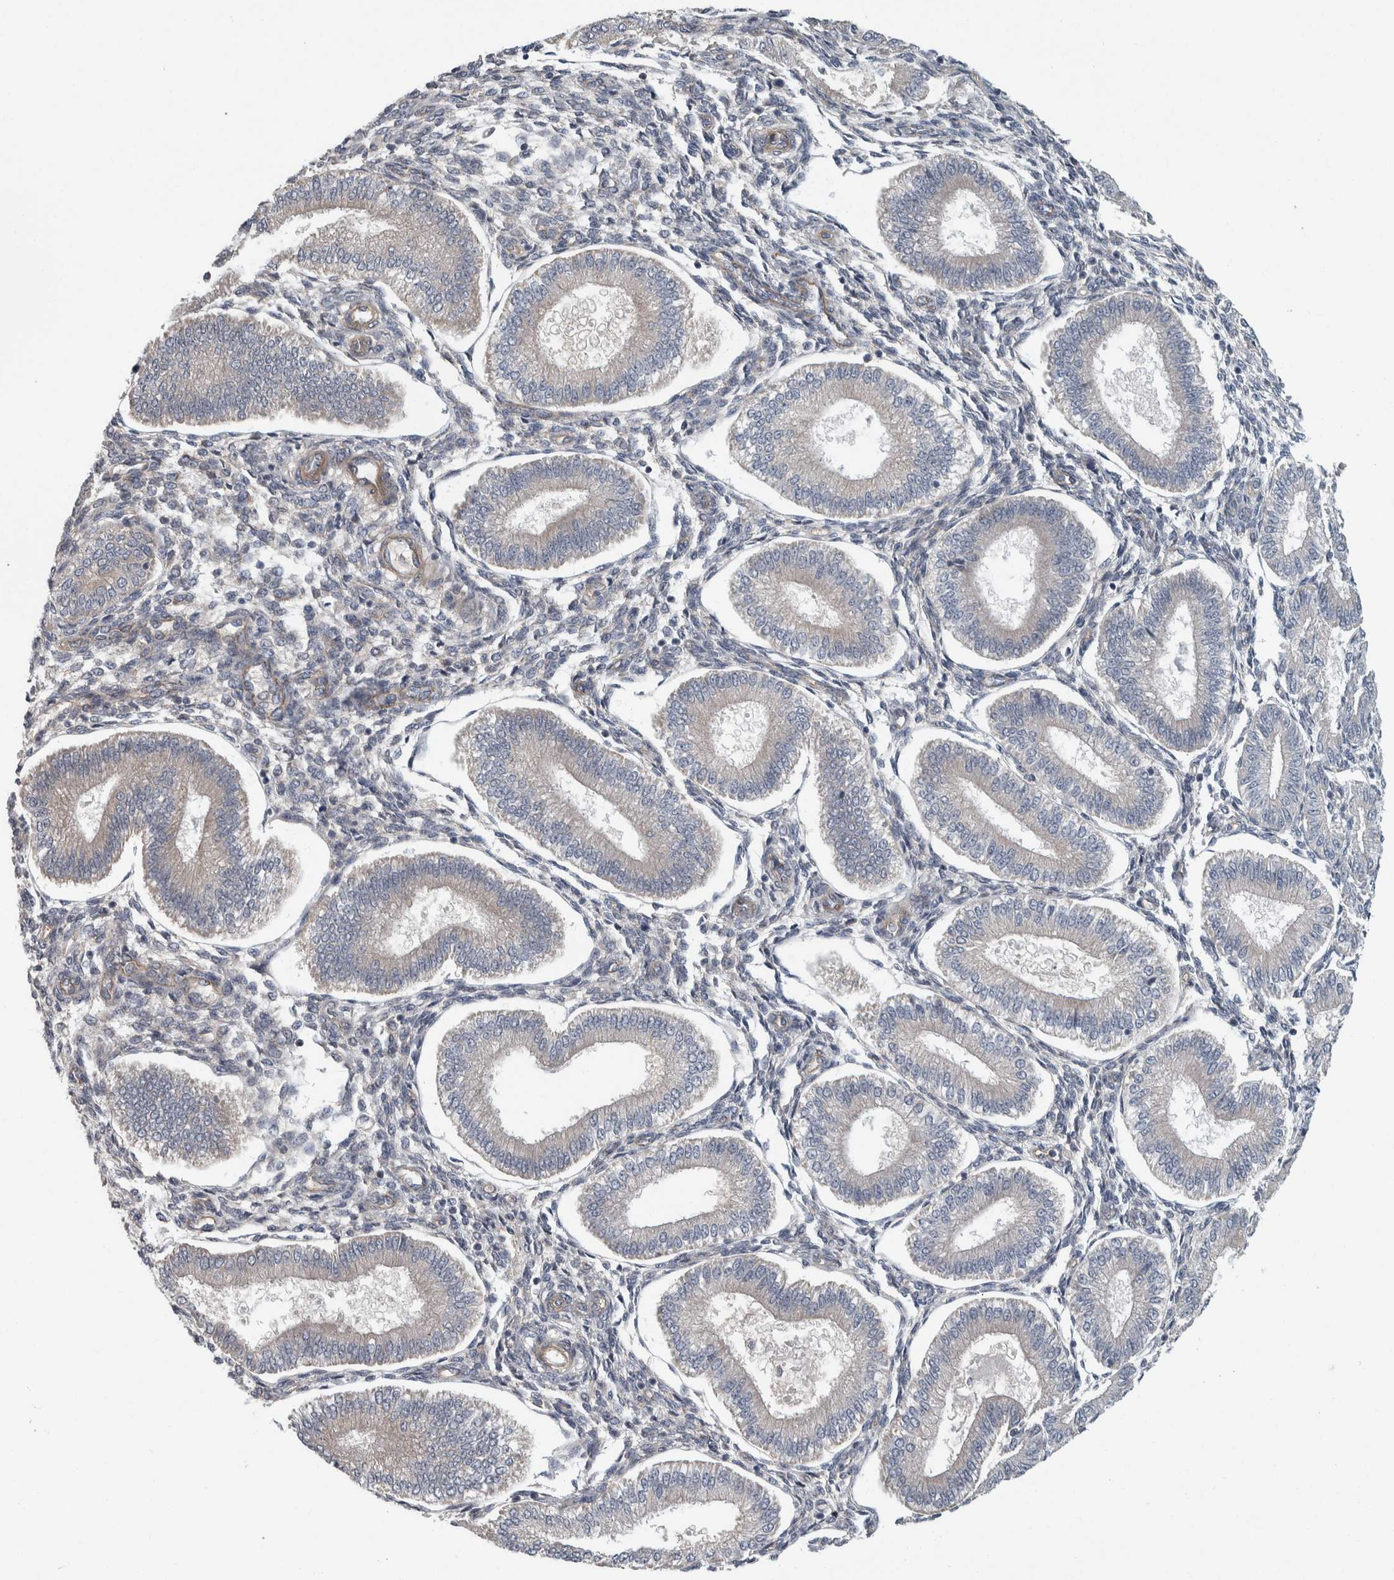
{"staining": {"intensity": "negative", "quantity": "none", "location": "none"}, "tissue": "endometrium", "cell_type": "Cells in endometrial stroma", "image_type": "normal", "snomed": [{"axis": "morphology", "description": "Normal tissue, NOS"}, {"axis": "topography", "description": "Endometrium"}], "caption": "A photomicrograph of human endometrium is negative for staining in cells in endometrial stroma.", "gene": "KCNJ3", "patient": {"sex": "female", "age": 39}}